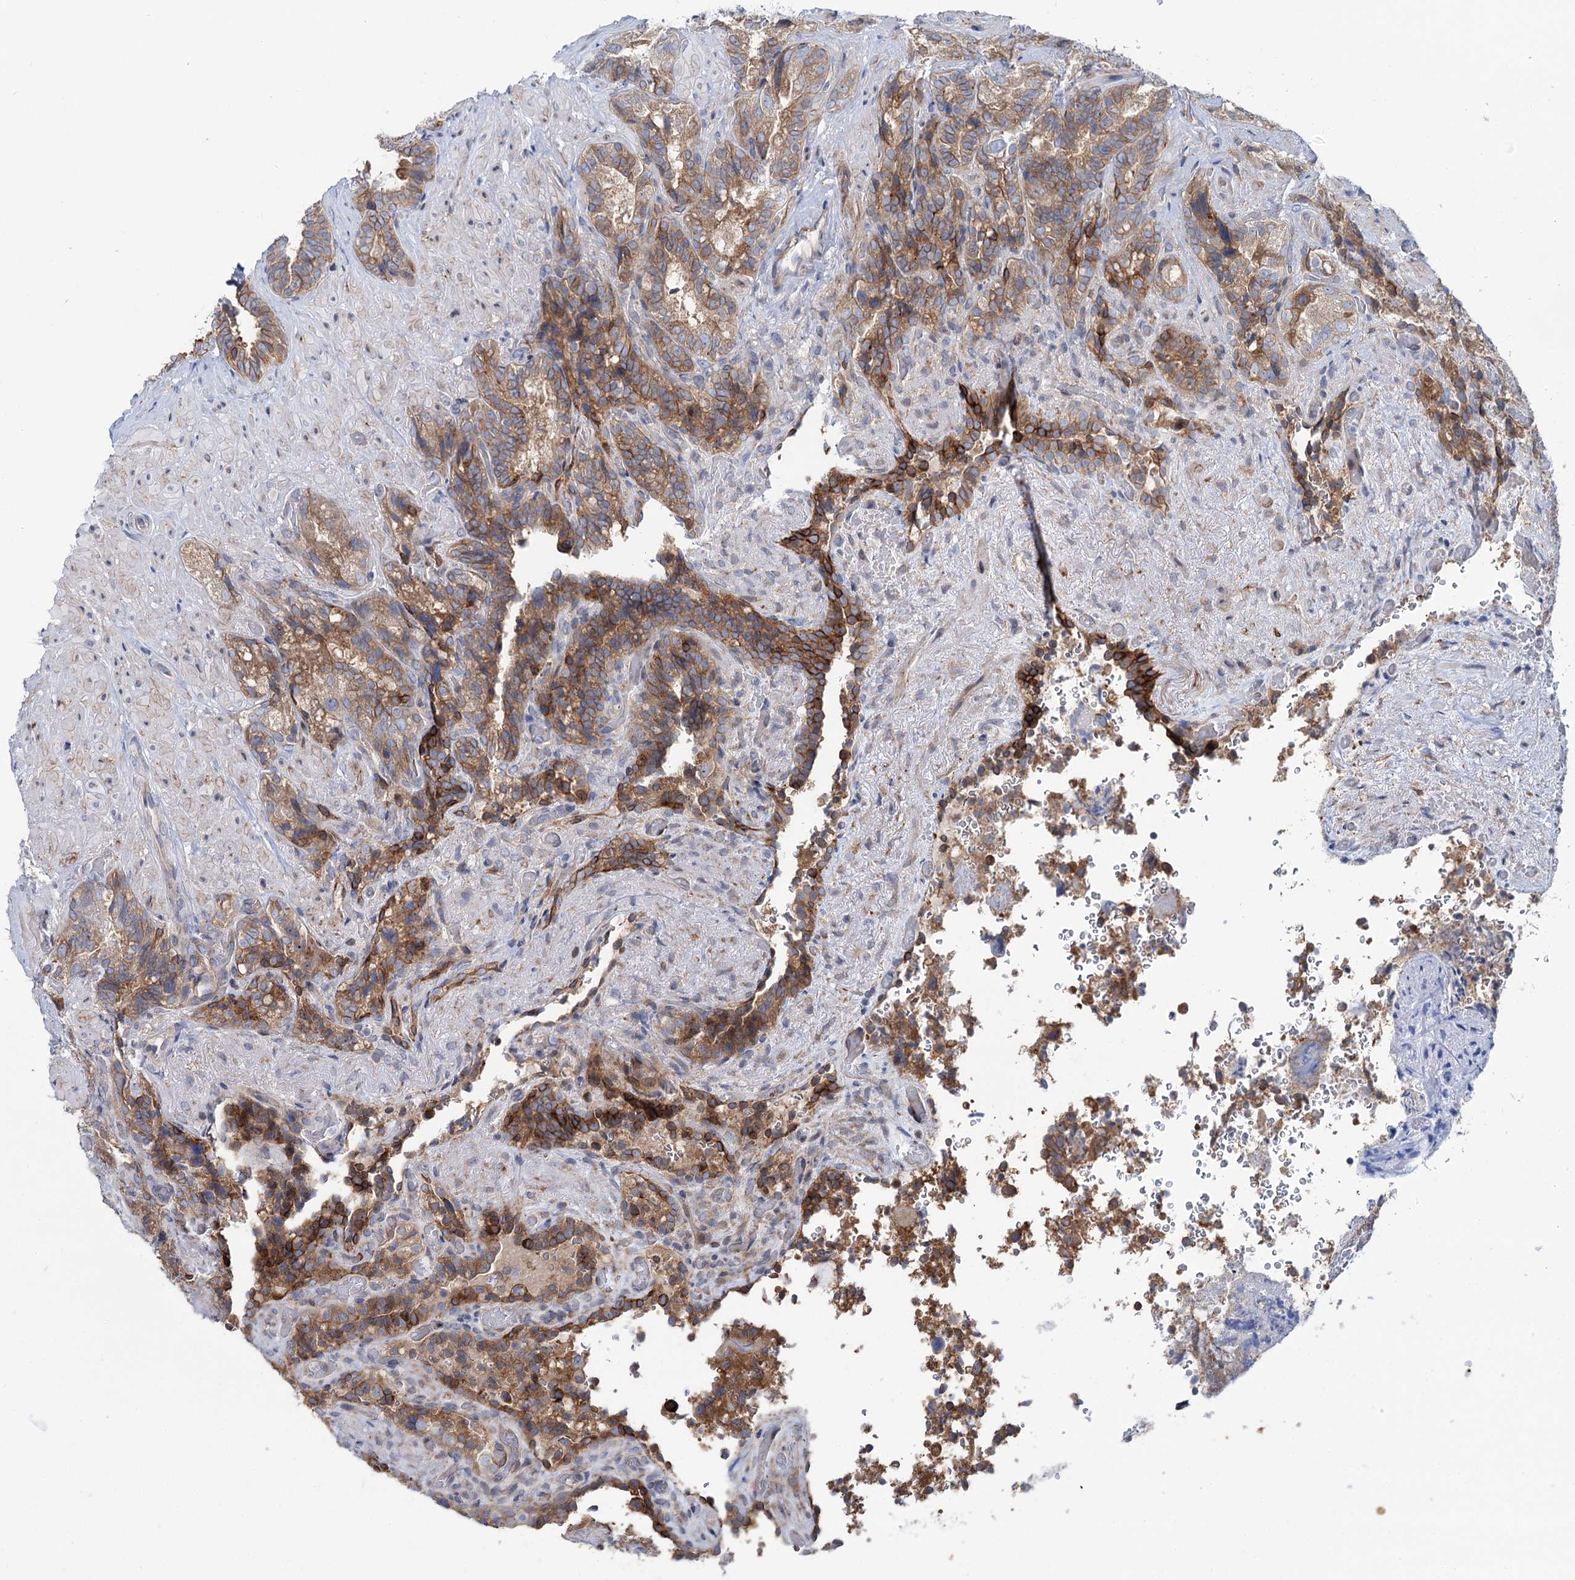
{"staining": {"intensity": "moderate", "quantity": ">75%", "location": "cytoplasmic/membranous"}, "tissue": "seminal vesicle", "cell_type": "Glandular cells", "image_type": "normal", "snomed": [{"axis": "morphology", "description": "Normal tissue, NOS"}, {"axis": "topography", "description": "Prostate and seminal vesicle, NOS"}, {"axis": "topography", "description": "Prostate"}, {"axis": "topography", "description": "Seminal veicle"}], "caption": "Benign seminal vesicle reveals moderate cytoplasmic/membranous expression in approximately >75% of glandular cells, visualized by immunohistochemistry. Using DAB (3,3'-diaminobenzidine) (brown) and hematoxylin (blue) stains, captured at high magnification using brightfield microscopy.", "gene": "PTDSS2", "patient": {"sex": "male", "age": 67}}